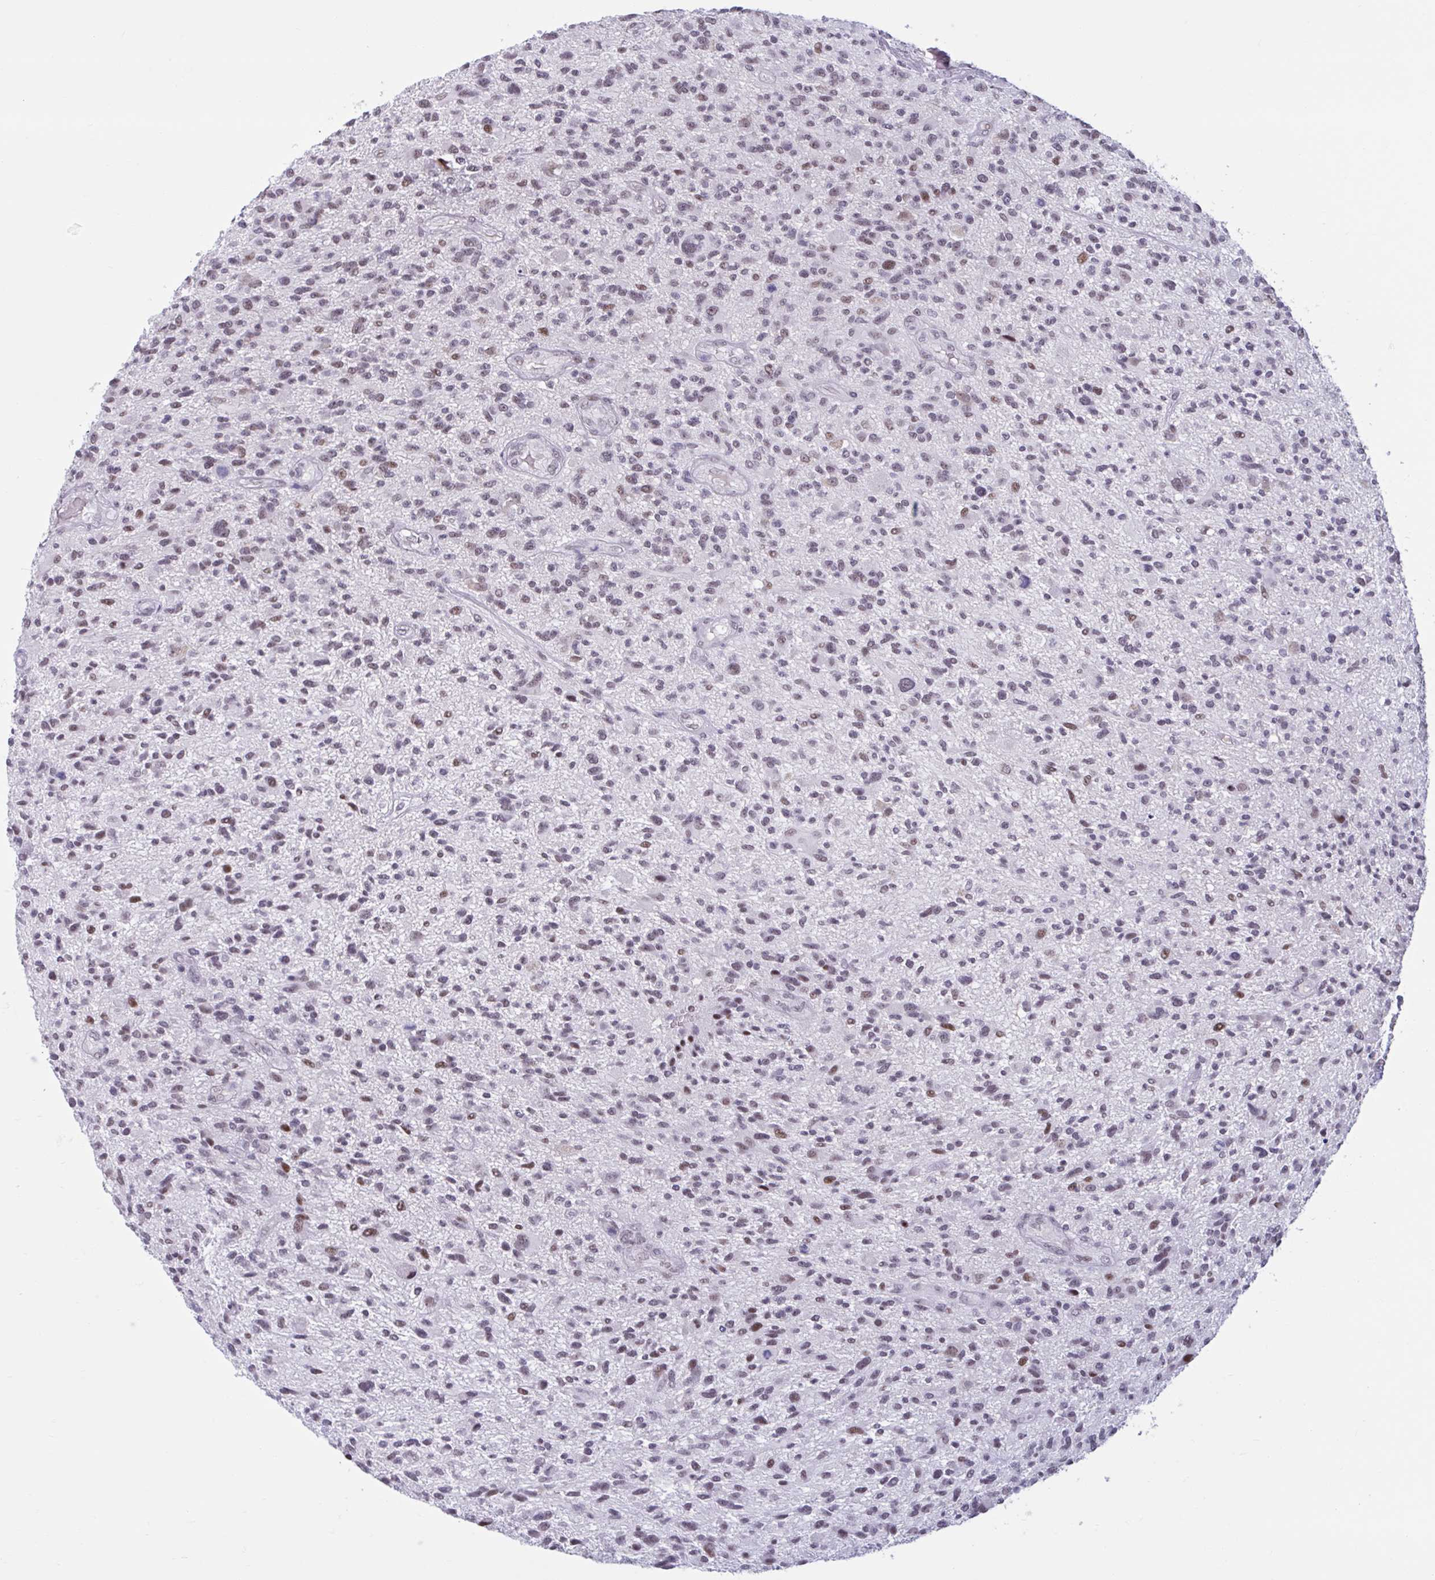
{"staining": {"intensity": "moderate", "quantity": "25%-75%", "location": "nuclear"}, "tissue": "glioma", "cell_type": "Tumor cells", "image_type": "cancer", "snomed": [{"axis": "morphology", "description": "Glioma, malignant, High grade"}, {"axis": "topography", "description": "Brain"}], "caption": "Immunohistochemical staining of malignant high-grade glioma displays moderate nuclear protein staining in about 25%-75% of tumor cells.", "gene": "HSD17B6", "patient": {"sex": "male", "age": 47}}